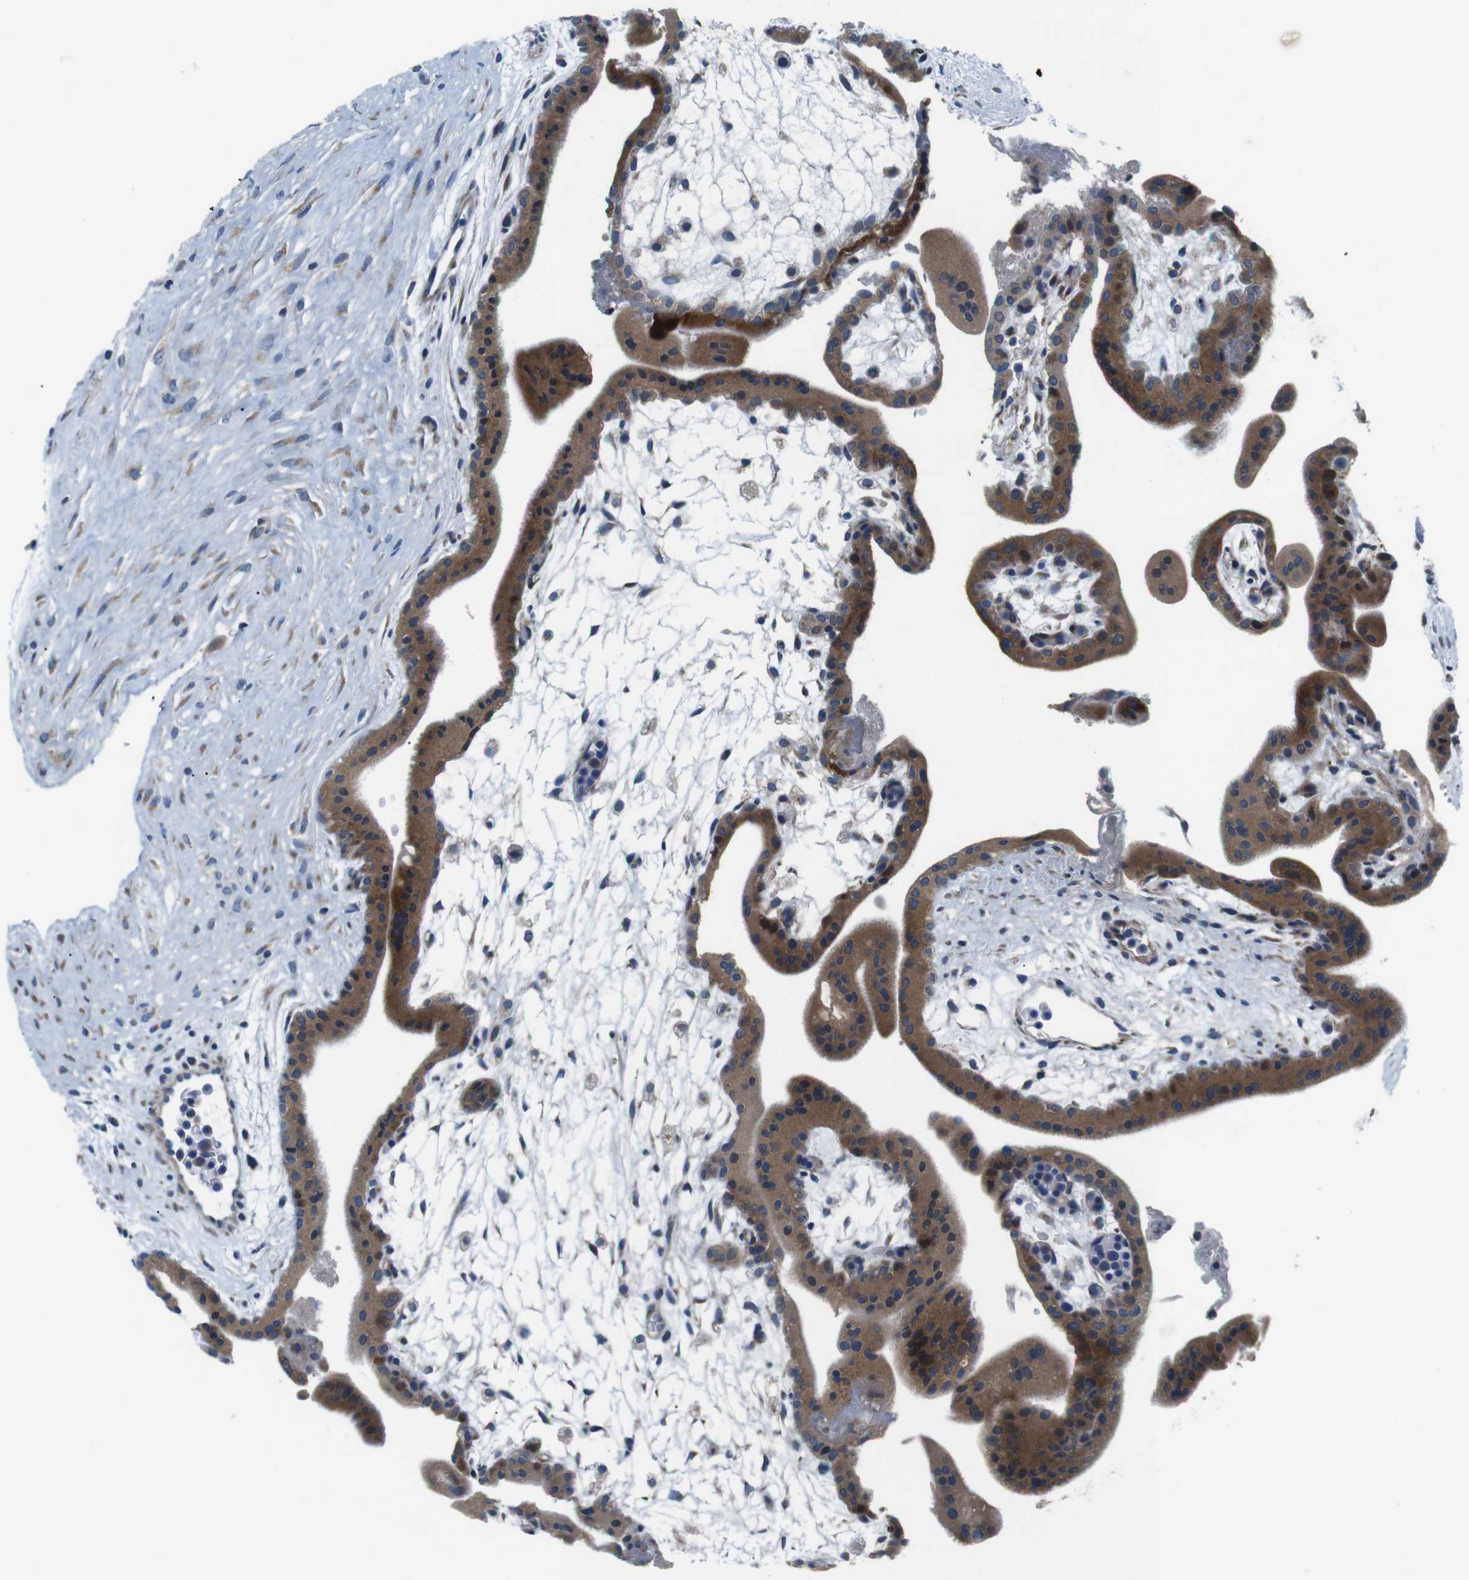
{"staining": {"intensity": "moderate", "quantity": ">75%", "location": "cytoplasmic/membranous"}, "tissue": "placenta", "cell_type": "Decidual cells", "image_type": "normal", "snomed": [{"axis": "morphology", "description": "Normal tissue, NOS"}, {"axis": "topography", "description": "Placenta"}], "caption": "DAB immunohistochemical staining of benign human placenta displays moderate cytoplasmic/membranous protein positivity in about >75% of decidual cells.", "gene": "JAK1", "patient": {"sex": "female", "age": 35}}